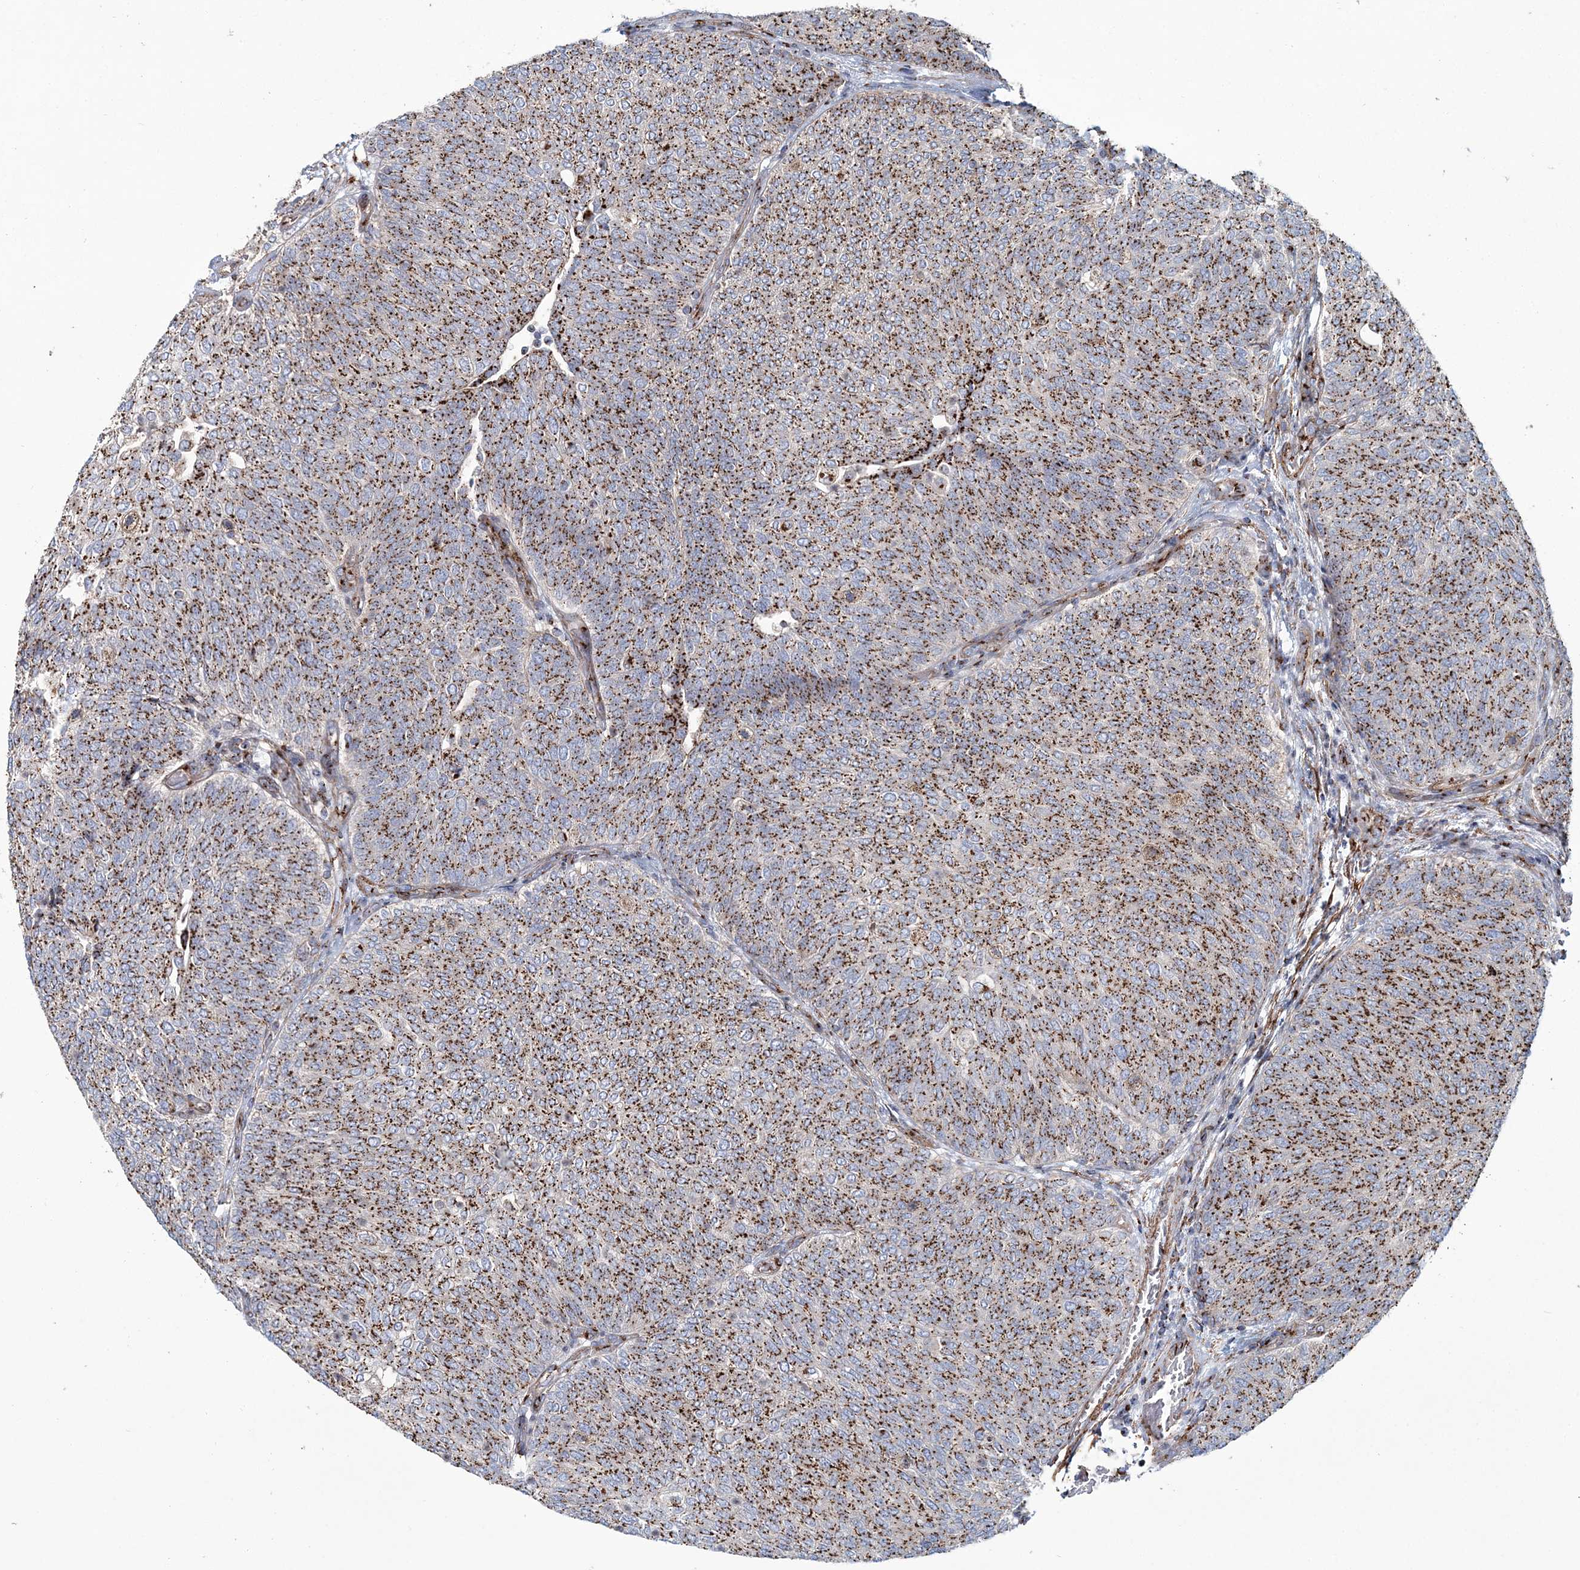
{"staining": {"intensity": "moderate", "quantity": ">75%", "location": "cytoplasmic/membranous"}, "tissue": "urothelial cancer", "cell_type": "Tumor cells", "image_type": "cancer", "snomed": [{"axis": "morphology", "description": "Urothelial carcinoma, Low grade"}, {"axis": "topography", "description": "Urinary bladder"}], "caption": "Immunohistochemical staining of low-grade urothelial carcinoma exhibits moderate cytoplasmic/membranous protein positivity in about >75% of tumor cells.", "gene": "MAN1A2", "patient": {"sex": "female", "age": 79}}